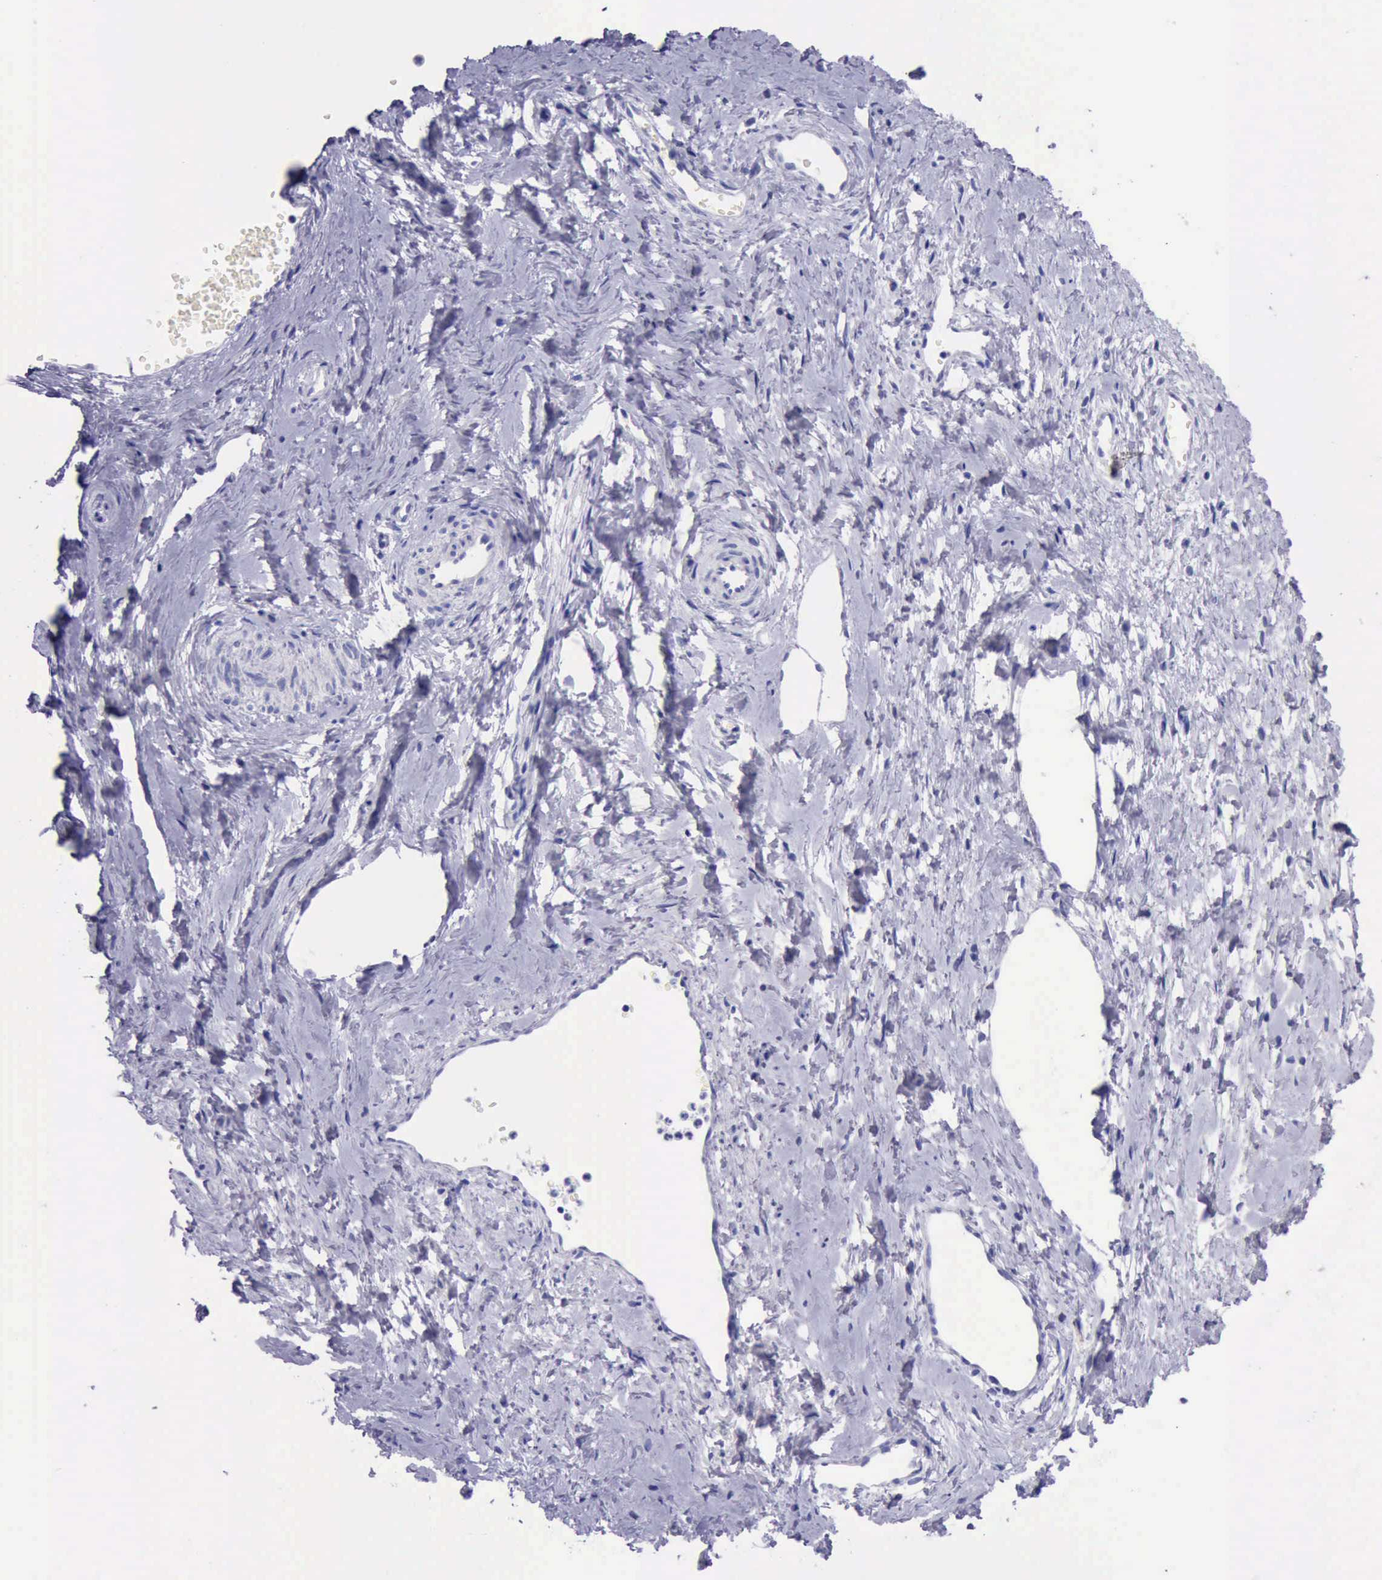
{"staining": {"intensity": "weak", "quantity": "25%-75%", "location": "cytoplasmic/membranous"}, "tissue": "cervix", "cell_type": "Glandular cells", "image_type": "normal", "snomed": [{"axis": "morphology", "description": "Normal tissue, NOS"}, {"axis": "topography", "description": "Cervix"}], "caption": "This histopathology image displays benign cervix stained with immunohistochemistry (IHC) to label a protein in brown. The cytoplasmic/membranous of glandular cells show weak positivity for the protein. Nuclei are counter-stained blue.", "gene": "KRT8", "patient": {"sex": "female", "age": 40}}